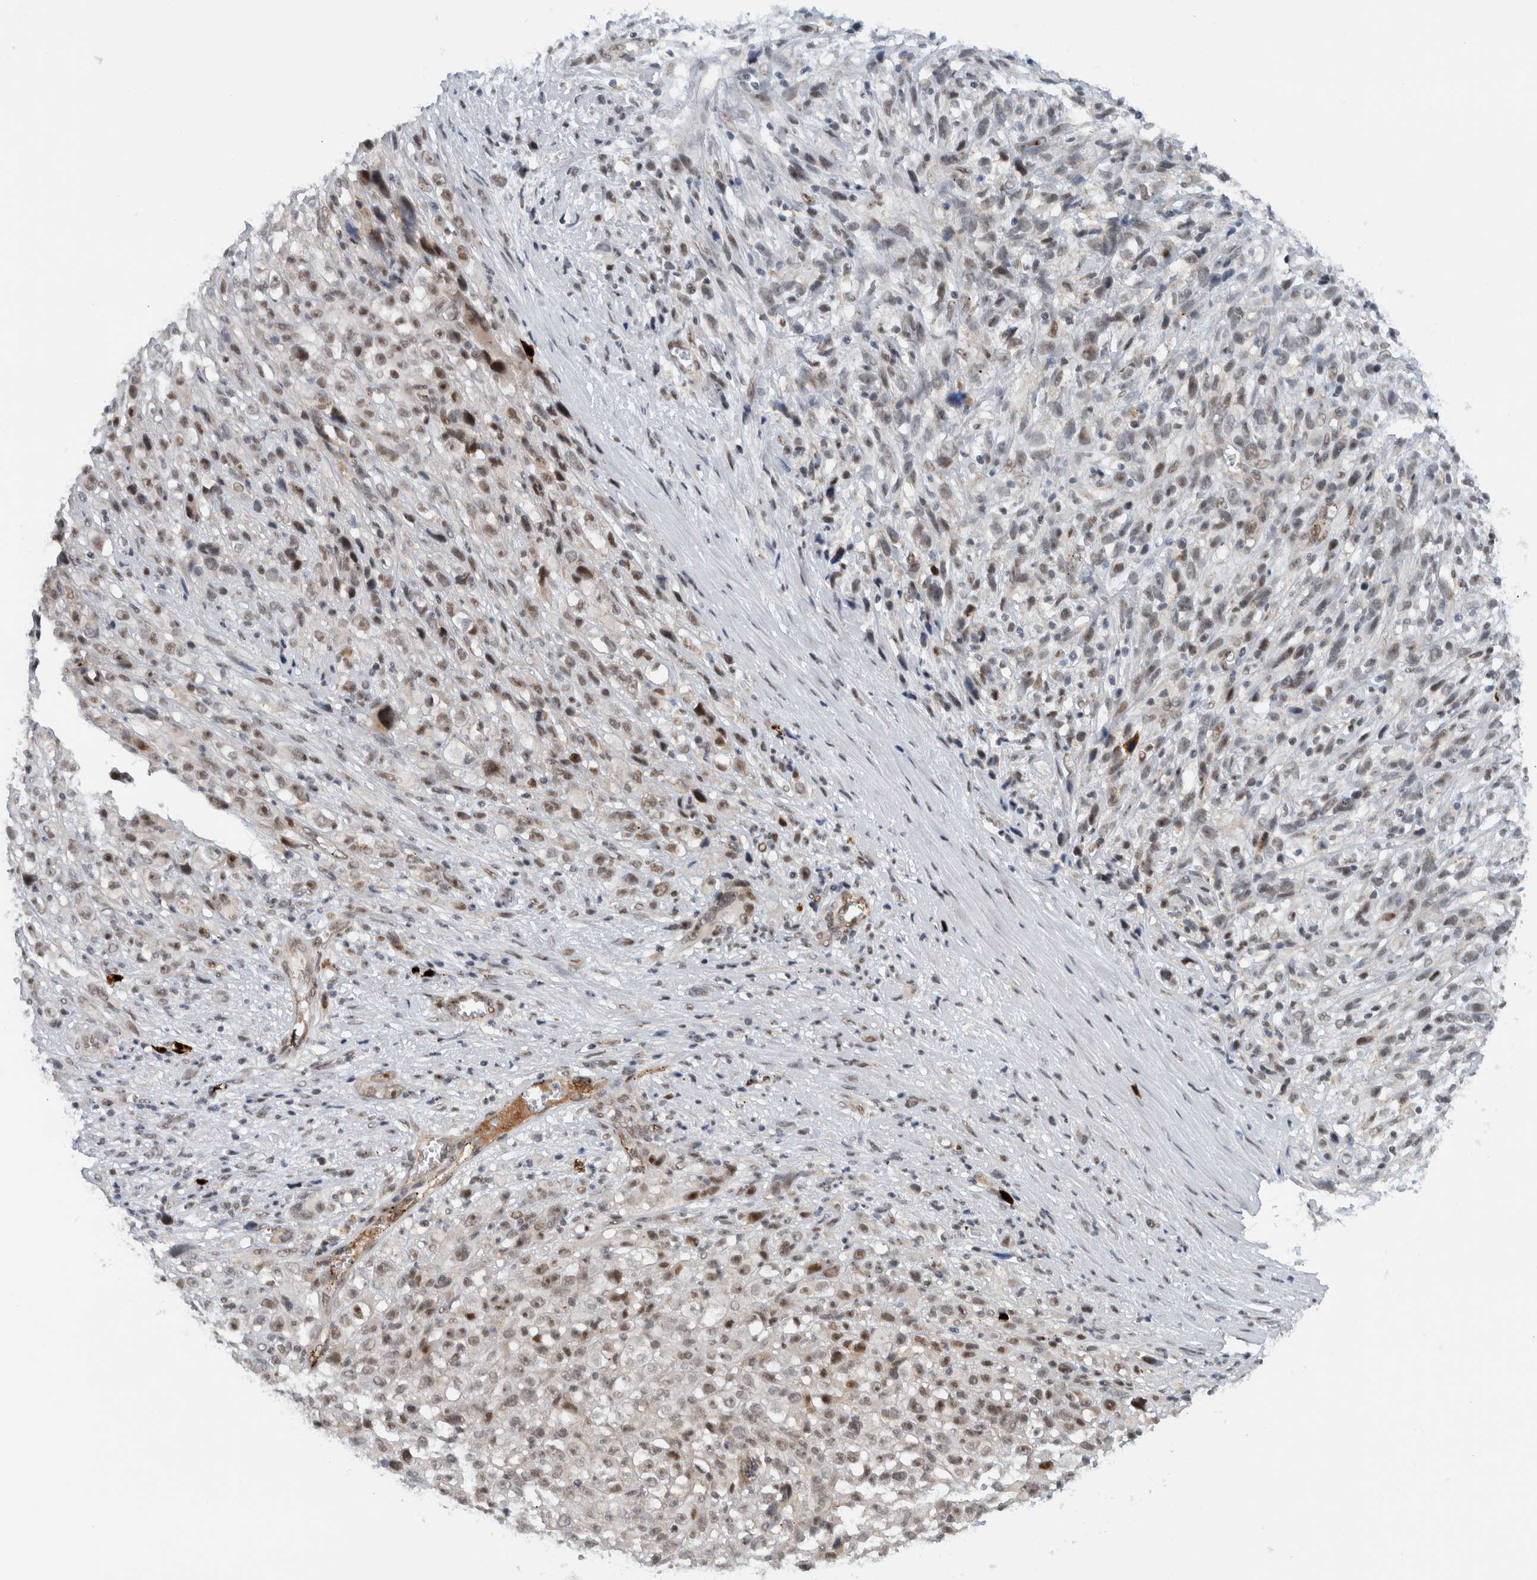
{"staining": {"intensity": "moderate", "quantity": "<25%", "location": "nuclear"}, "tissue": "melanoma", "cell_type": "Tumor cells", "image_type": "cancer", "snomed": [{"axis": "morphology", "description": "Malignant melanoma, NOS"}, {"axis": "topography", "description": "Skin"}], "caption": "Immunohistochemical staining of malignant melanoma exhibits low levels of moderate nuclear protein expression in about <25% of tumor cells.", "gene": "ZFP91", "patient": {"sex": "female", "age": 55}}